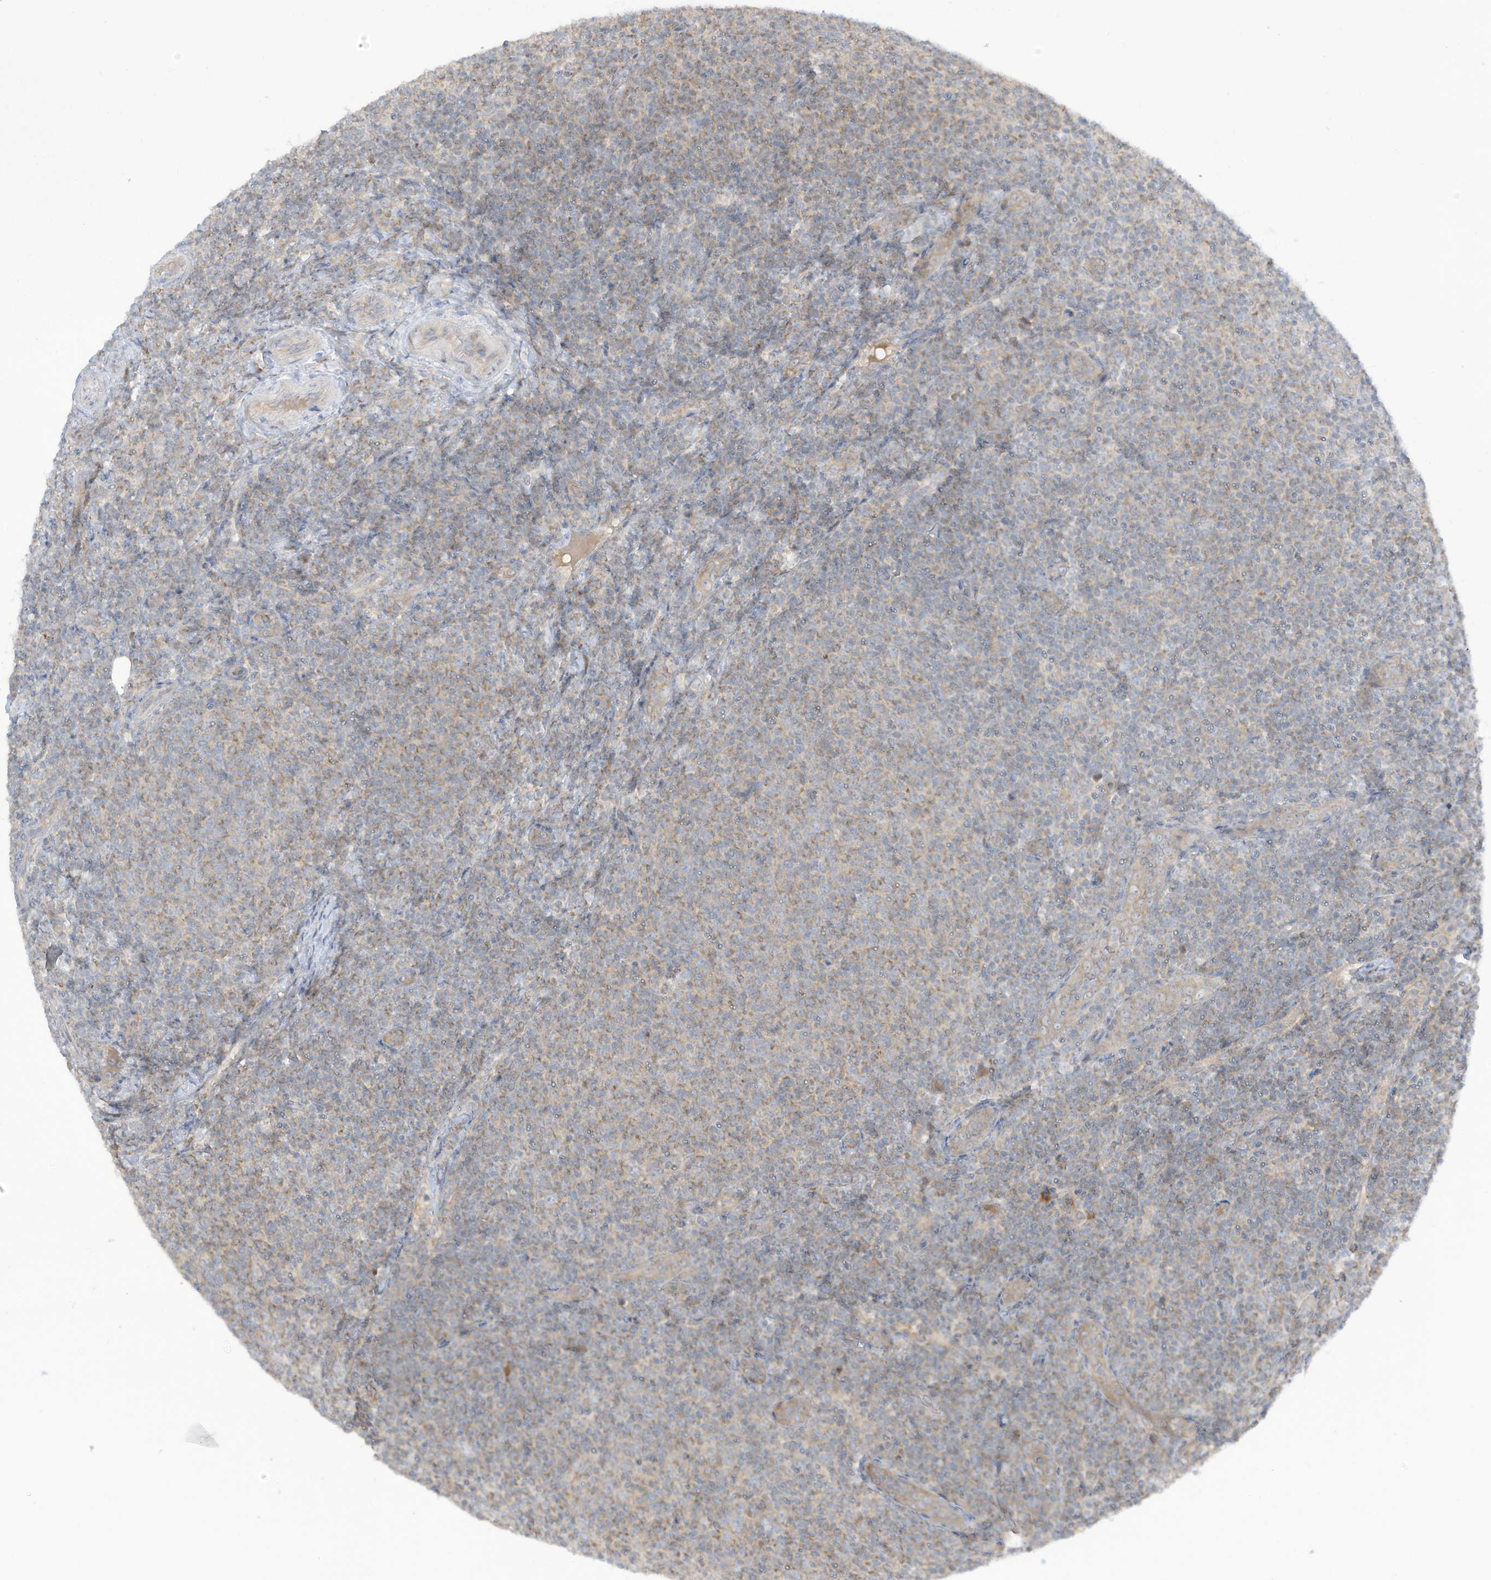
{"staining": {"intensity": "weak", "quantity": "25%-75%", "location": "cytoplasmic/membranous"}, "tissue": "lymphoma", "cell_type": "Tumor cells", "image_type": "cancer", "snomed": [{"axis": "morphology", "description": "Malignant lymphoma, non-Hodgkin's type, Low grade"}, {"axis": "topography", "description": "Lymph node"}], "caption": "Brown immunohistochemical staining in malignant lymphoma, non-Hodgkin's type (low-grade) reveals weak cytoplasmic/membranous staining in approximately 25%-75% of tumor cells.", "gene": "LRRN2", "patient": {"sex": "male", "age": 66}}